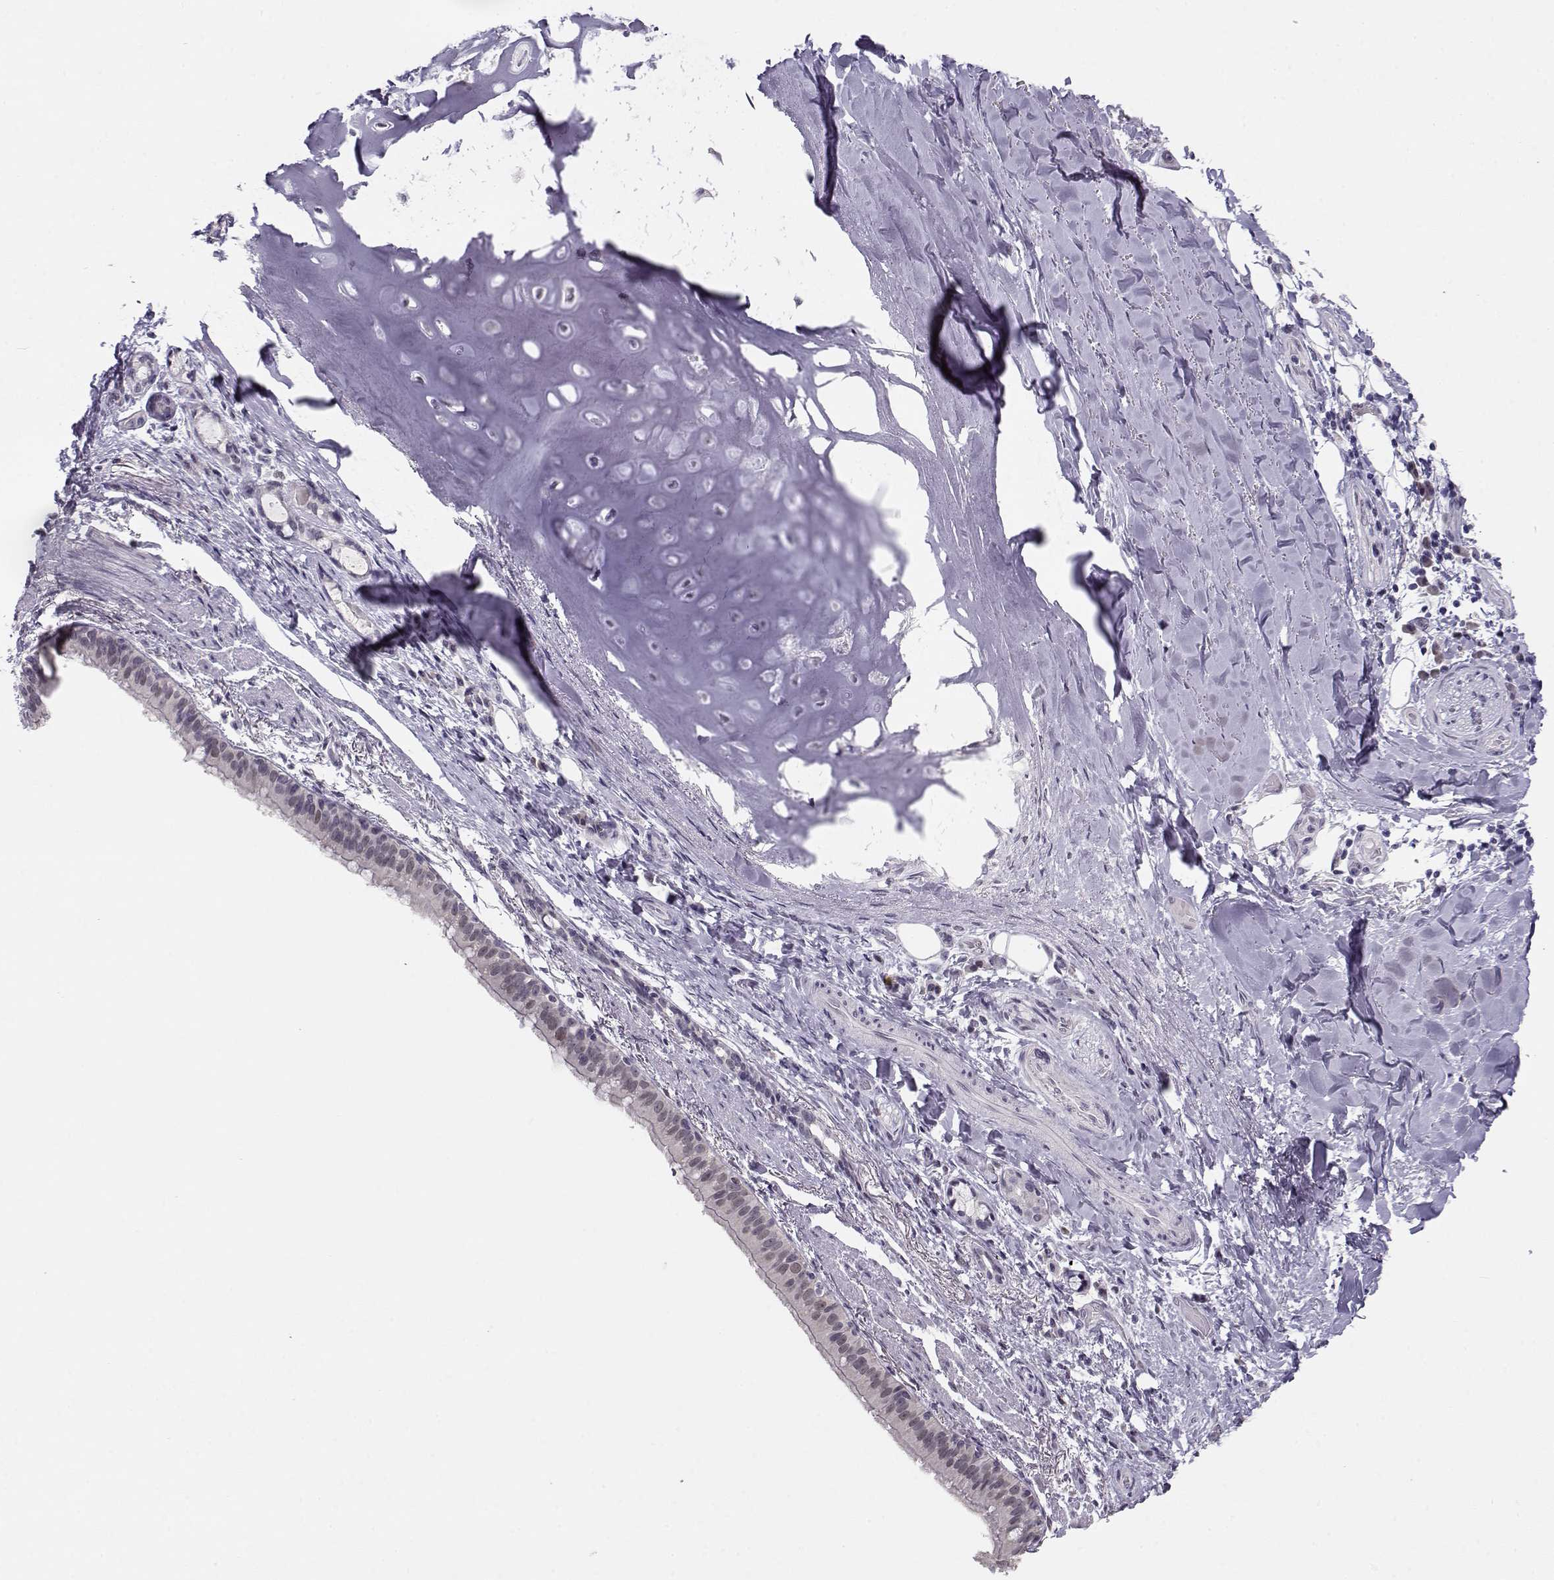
{"staining": {"intensity": "negative", "quantity": "none", "location": "none"}, "tissue": "bronchus", "cell_type": "Respiratory epithelial cells", "image_type": "normal", "snomed": [{"axis": "morphology", "description": "Normal tissue, NOS"}, {"axis": "morphology", "description": "Squamous cell carcinoma, NOS"}, {"axis": "topography", "description": "Bronchus"}, {"axis": "topography", "description": "Lung"}], "caption": "There is no significant expression in respiratory epithelial cells of bronchus.", "gene": "C16orf86", "patient": {"sex": "male", "age": 69}}